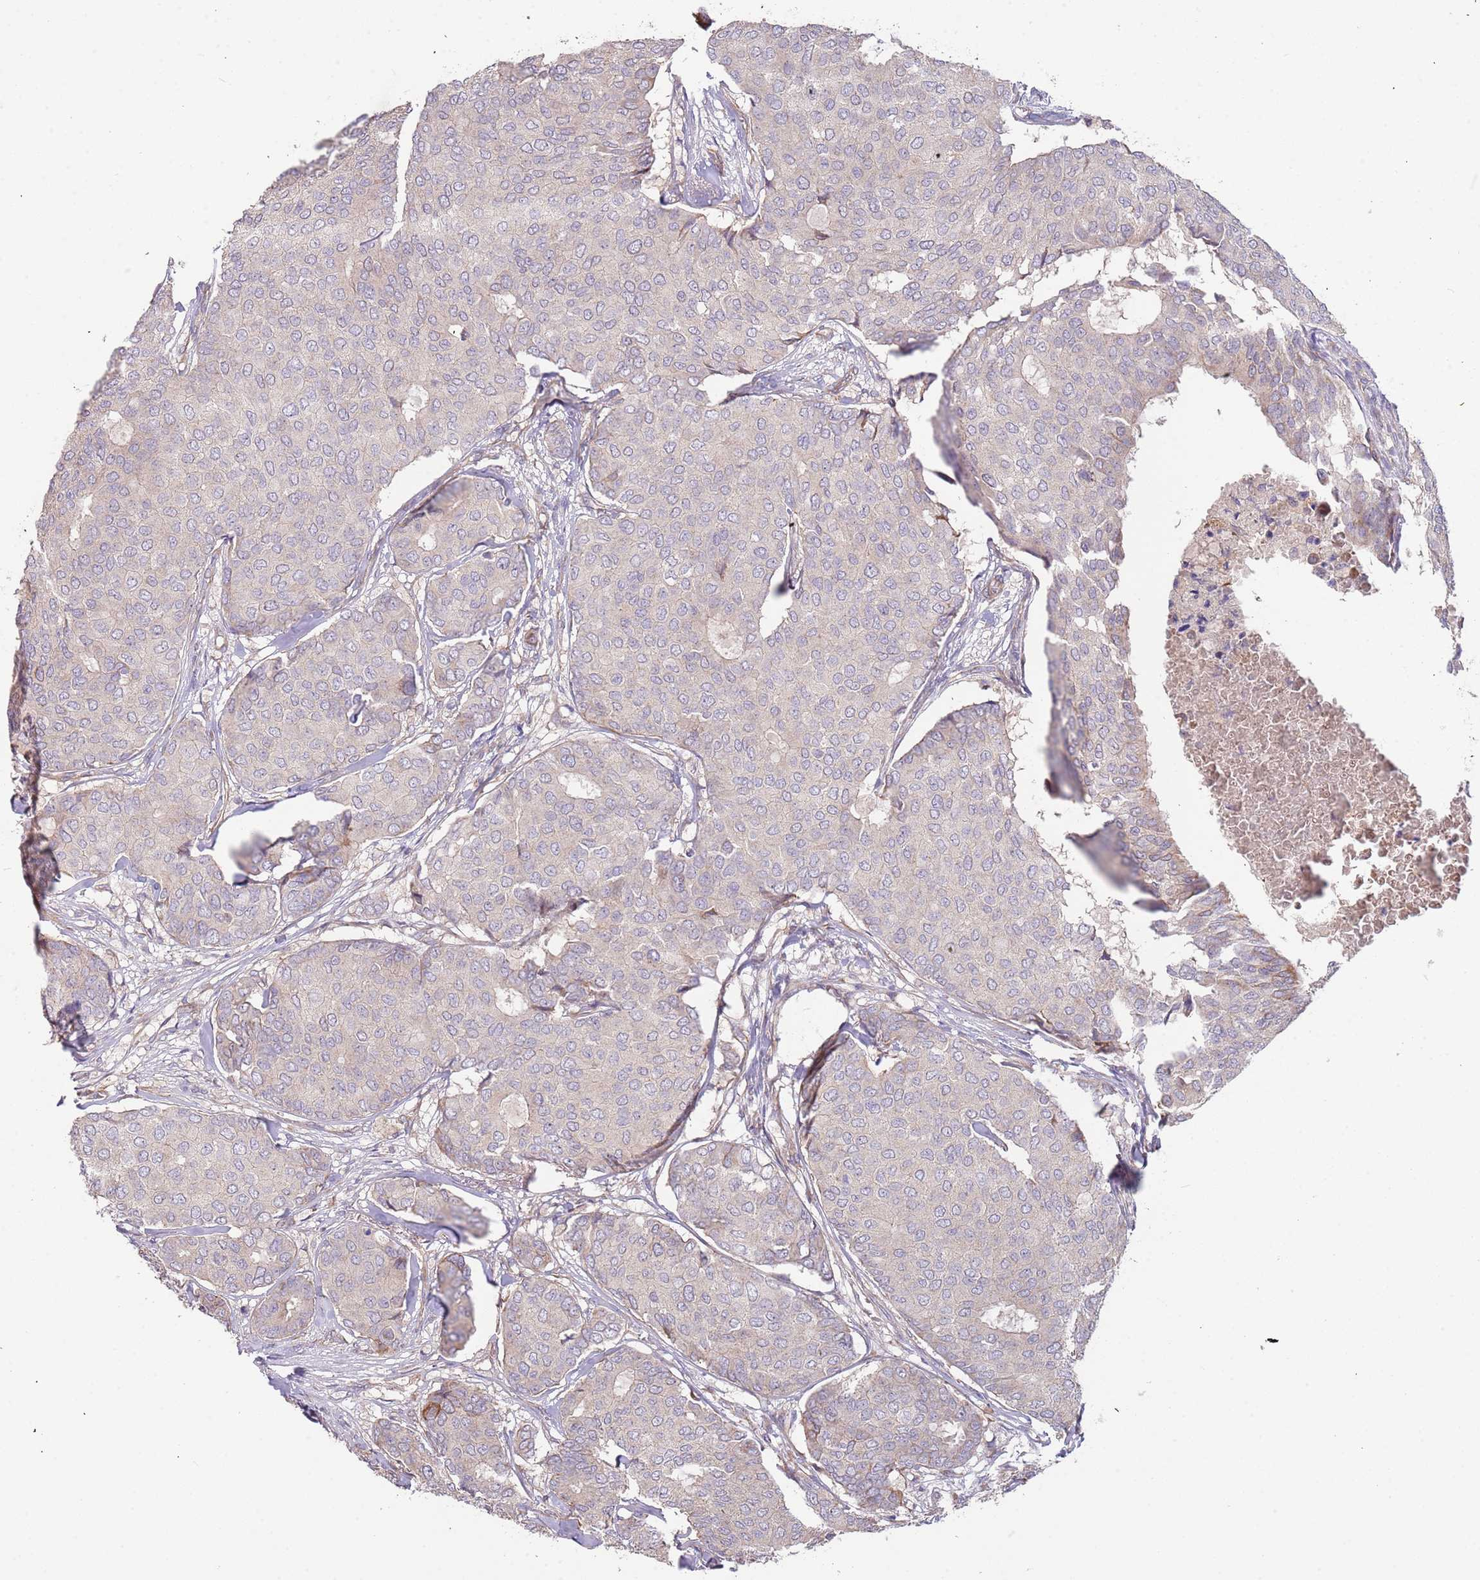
{"staining": {"intensity": "negative", "quantity": "none", "location": "none"}, "tissue": "breast cancer", "cell_type": "Tumor cells", "image_type": "cancer", "snomed": [{"axis": "morphology", "description": "Duct carcinoma"}, {"axis": "topography", "description": "Breast"}], "caption": "A high-resolution photomicrograph shows immunohistochemistry (IHC) staining of breast infiltrating ductal carcinoma, which reveals no significant positivity in tumor cells. (DAB (3,3'-diaminobenzidine) IHC visualized using brightfield microscopy, high magnification).", "gene": "TRAPPC6B", "patient": {"sex": "female", "age": 75}}